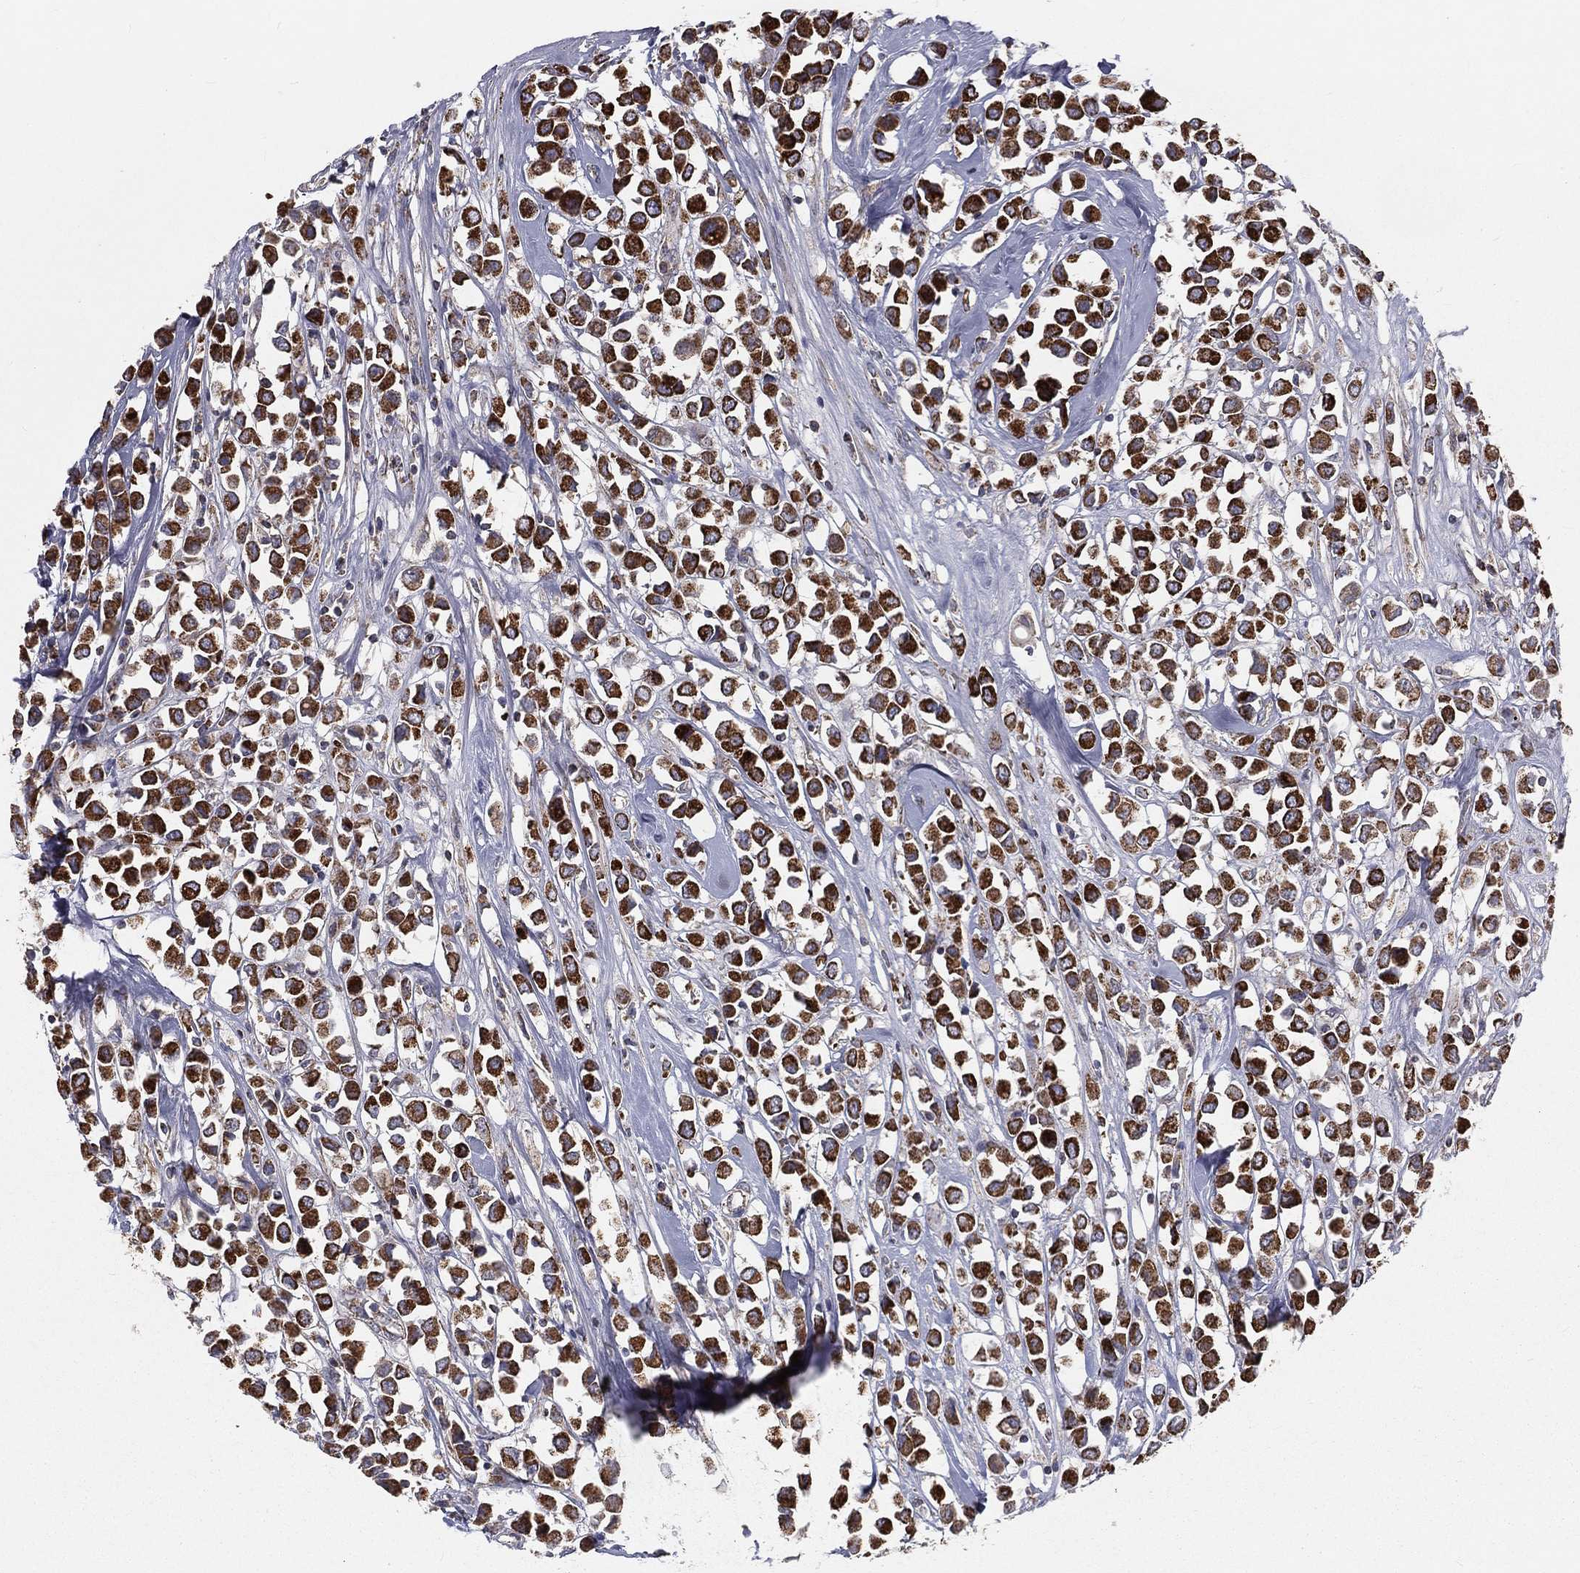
{"staining": {"intensity": "strong", "quantity": ">75%", "location": "cytoplasmic/membranous"}, "tissue": "breast cancer", "cell_type": "Tumor cells", "image_type": "cancer", "snomed": [{"axis": "morphology", "description": "Duct carcinoma"}, {"axis": "topography", "description": "Breast"}], "caption": "A high-resolution micrograph shows IHC staining of breast cancer, which shows strong cytoplasmic/membranous positivity in about >75% of tumor cells.", "gene": "HADH", "patient": {"sex": "female", "age": 61}}